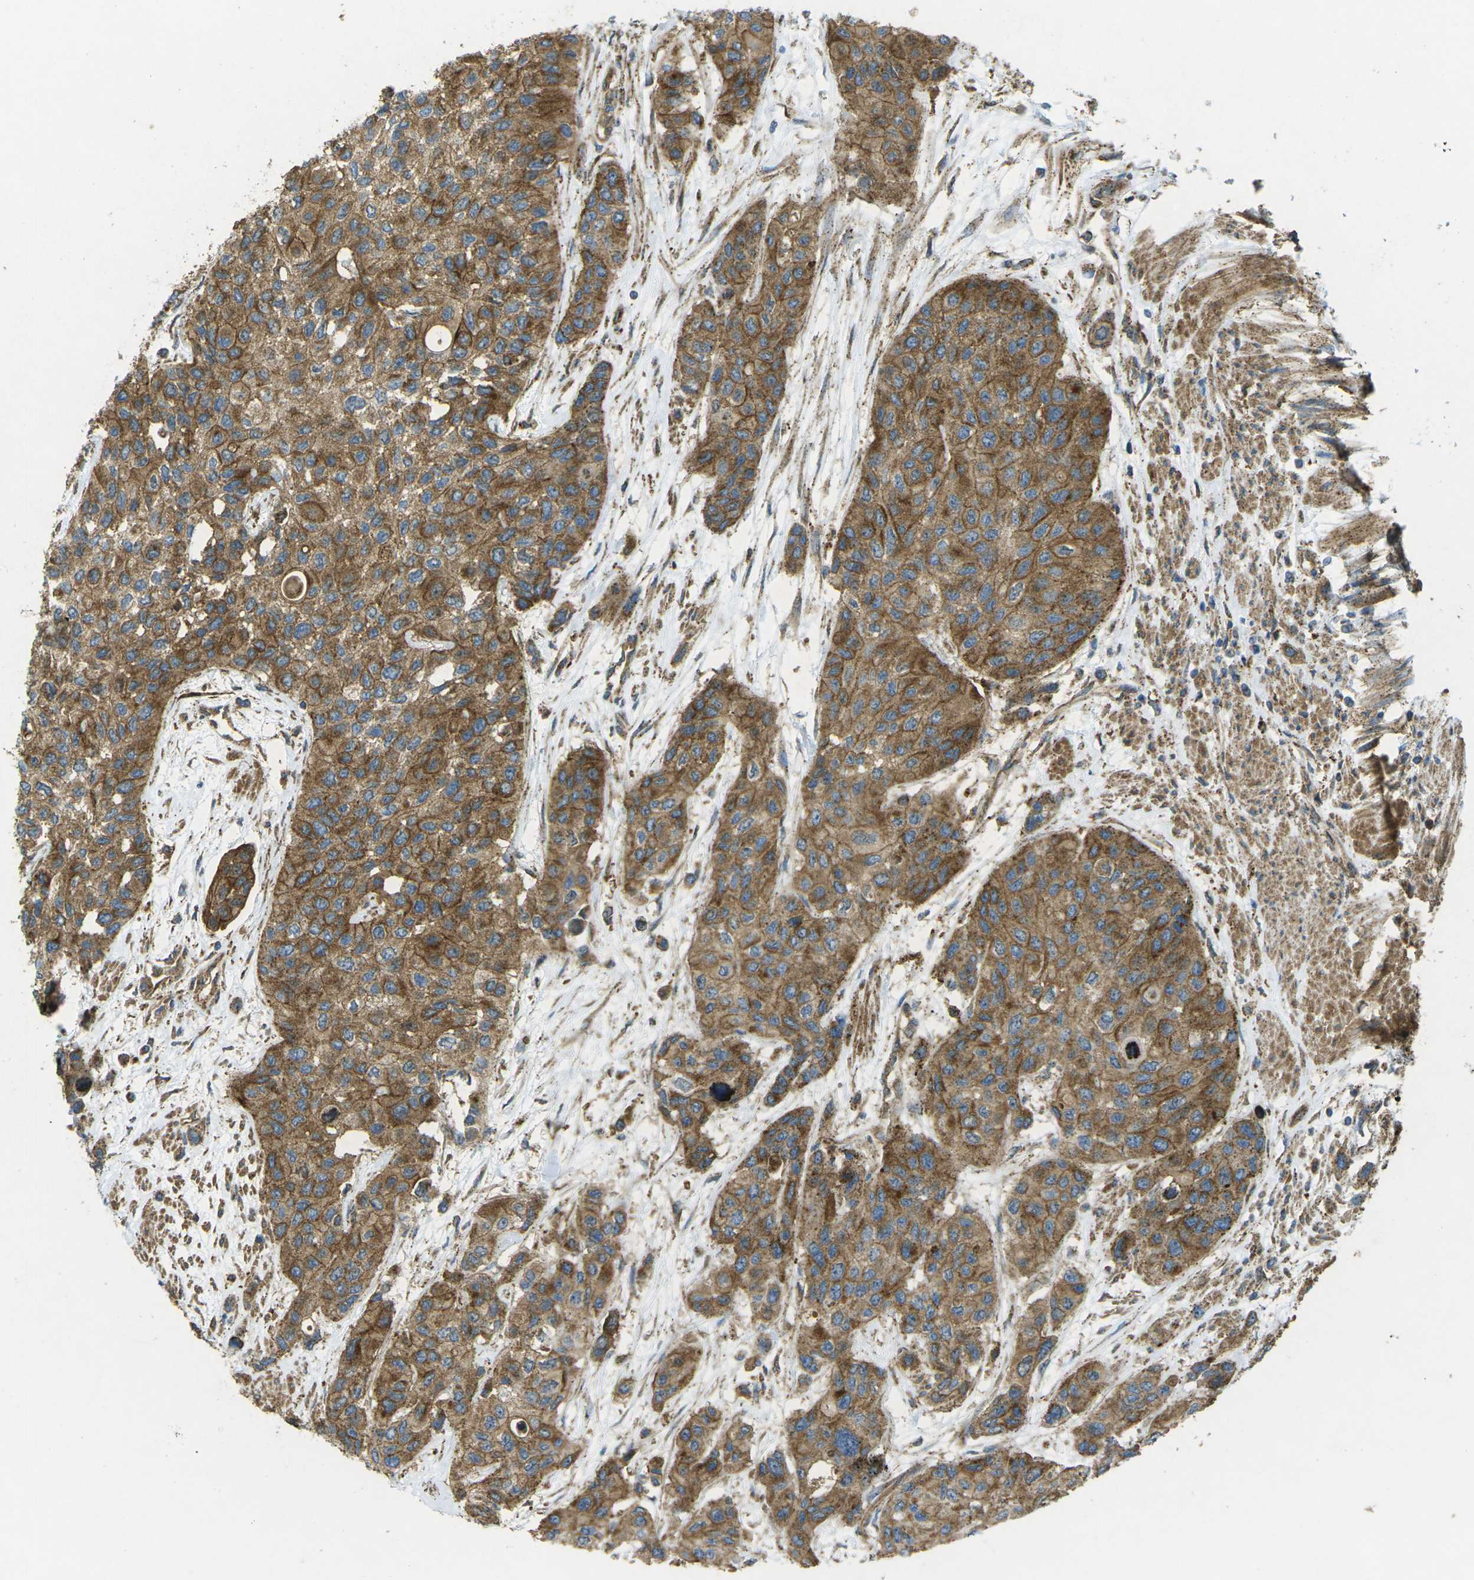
{"staining": {"intensity": "moderate", "quantity": ">75%", "location": "cytoplasmic/membranous"}, "tissue": "urothelial cancer", "cell_type": "Tumor cells", "image_type": "cancer", "snomed": [{"axis": "morphology", "description": "Urothelial carcinoma, High grade"}, {"axis": "topography", "description": "Urinary bladder"}], "caption": "Approximately >75% of tumor cells in urothelial carcinoma (high-grade) demonstrate moderate cytoplasmic/membranous protein expression as visualized by brown immunohistochemical staining.", "gene": "CHMP3", "patient": {"sex": "female", "age": 56}}